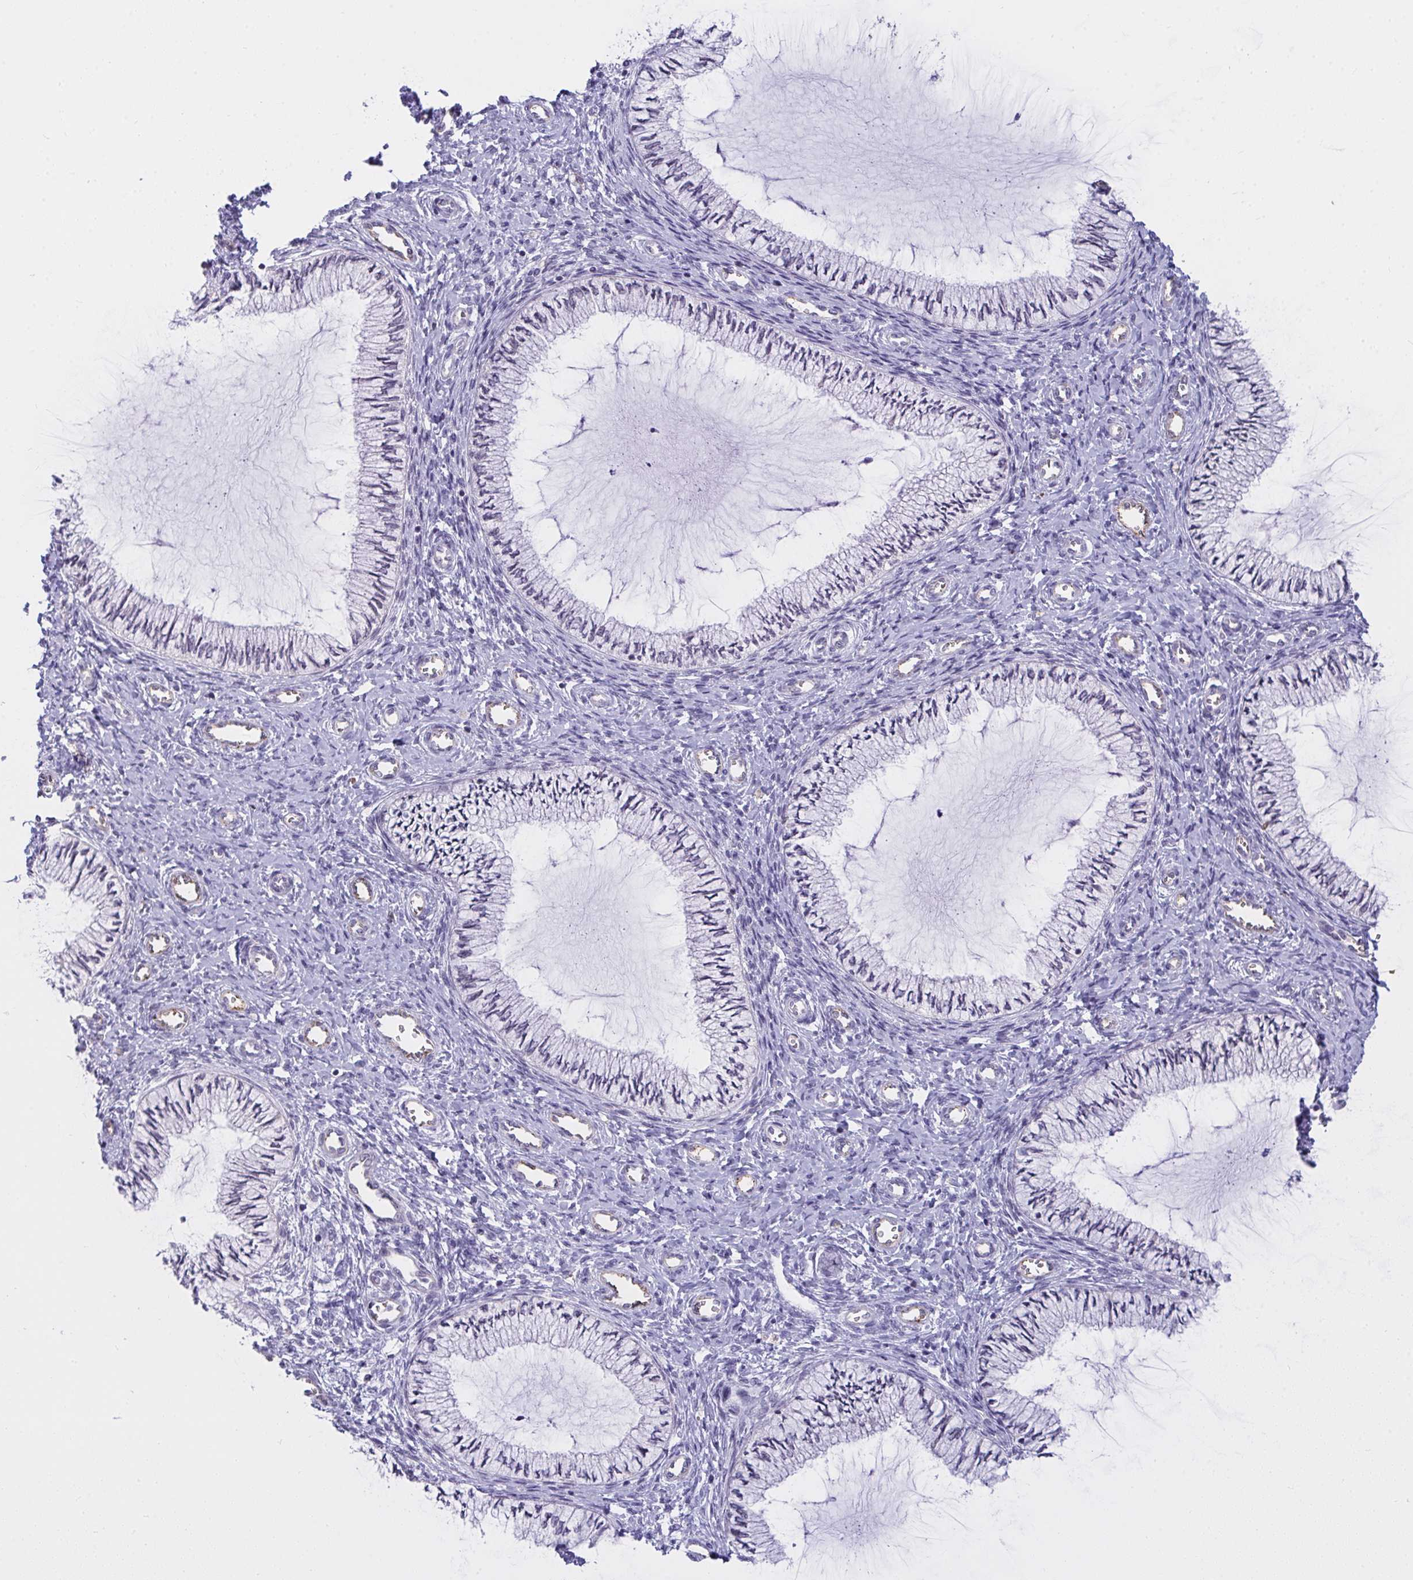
{"staining": {"intensity": "negative", "quantity": "none", "location": "none"}, "tissue": "cervix", "cell_type": "Glandular cells", "image_type": "normal", "snomed": [{"axis": "morphology", "description": "Normal tissue, NOS"}, {"axis": "topography", "description": "Cervix"}], "caption": "Glandular cells are negative for protein expression in unremarkable human cervix. (DAB (3,3'-diaminobenzidine) immunohistochemistry (IHC) with hematoxylin counter stain).", "gene": "SEMA6B", "patient": {"sex": "female", "age": 24}}